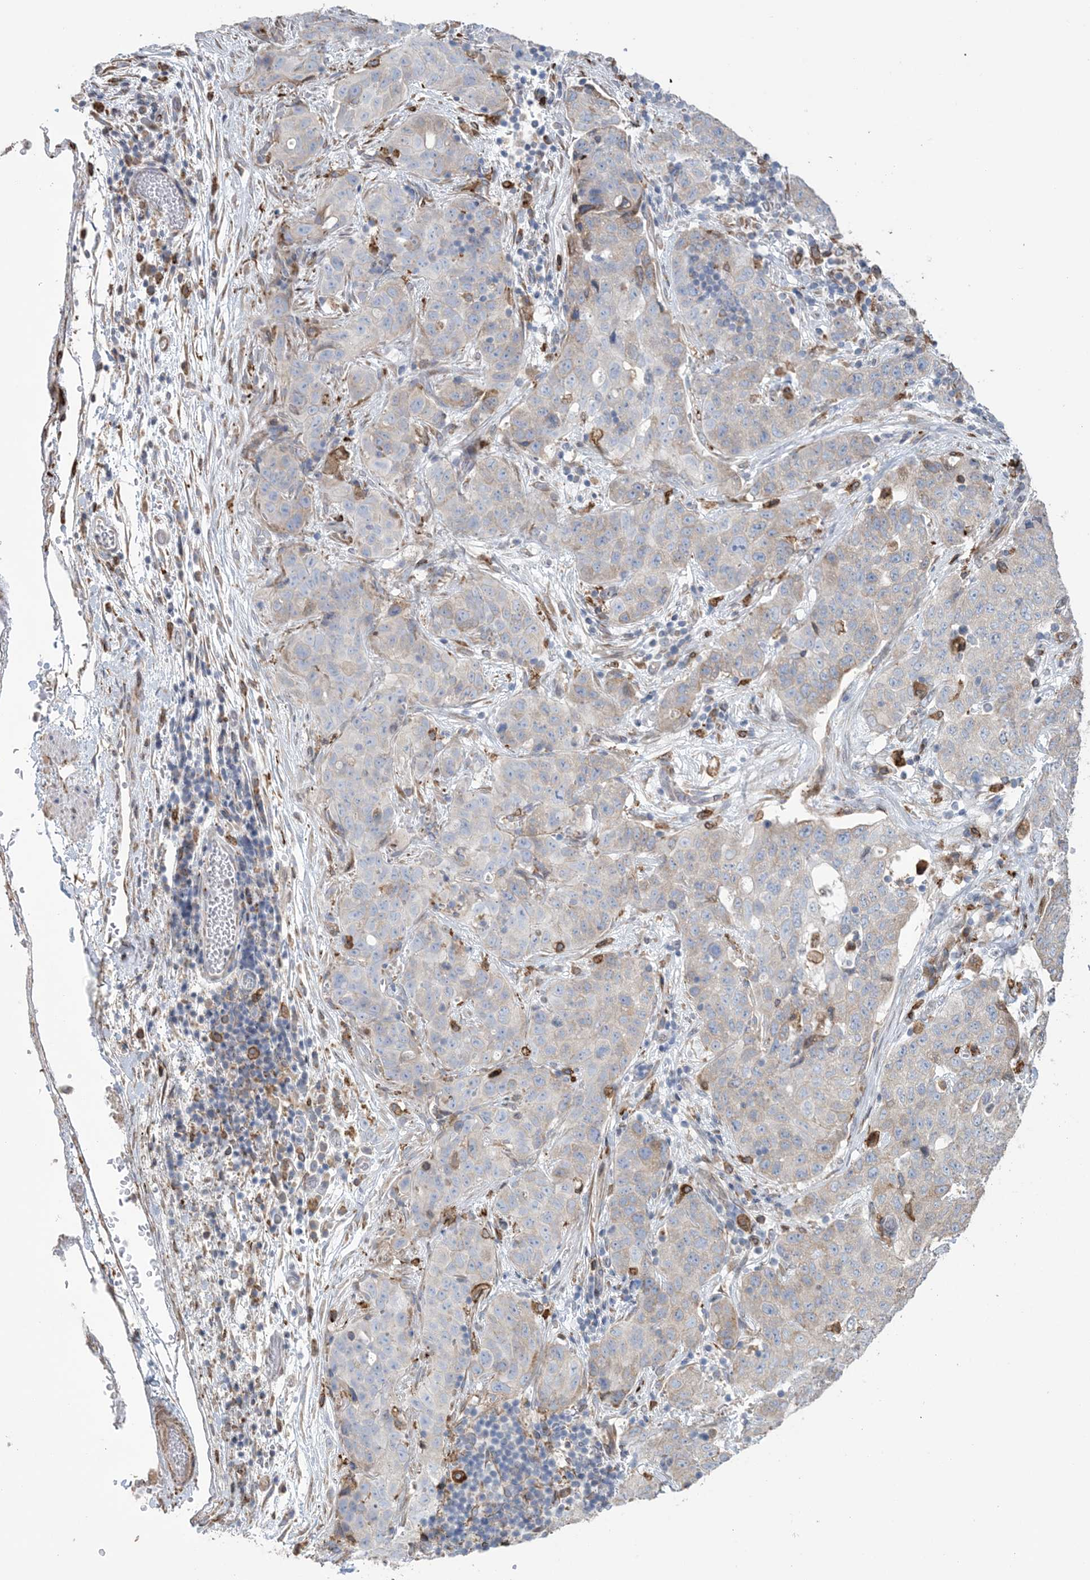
{"staining": {"intensity": "weak", "quantity": "<25%", "location": "cytoplasmic/membranous"}, "tissue": "stomach cancer", "cell_type": "Tumor cells", "image_type": "cancer", "snomed": [{"axis": "morphology", "description": "Normal tissue, NOS"}, {"axis": "morphology", "description": "Adenocarcinoma, NOS"}, {"axis": "topography", "description": "Lymph node"}, {"axis": "topography", "description": "Stomach"}], "caption": "An image of human adenocarcinoma (stomach) is negative for staining in tumor cells.", "gene": "SHANK1", "patient": {"sex": "male", "age": 48}}